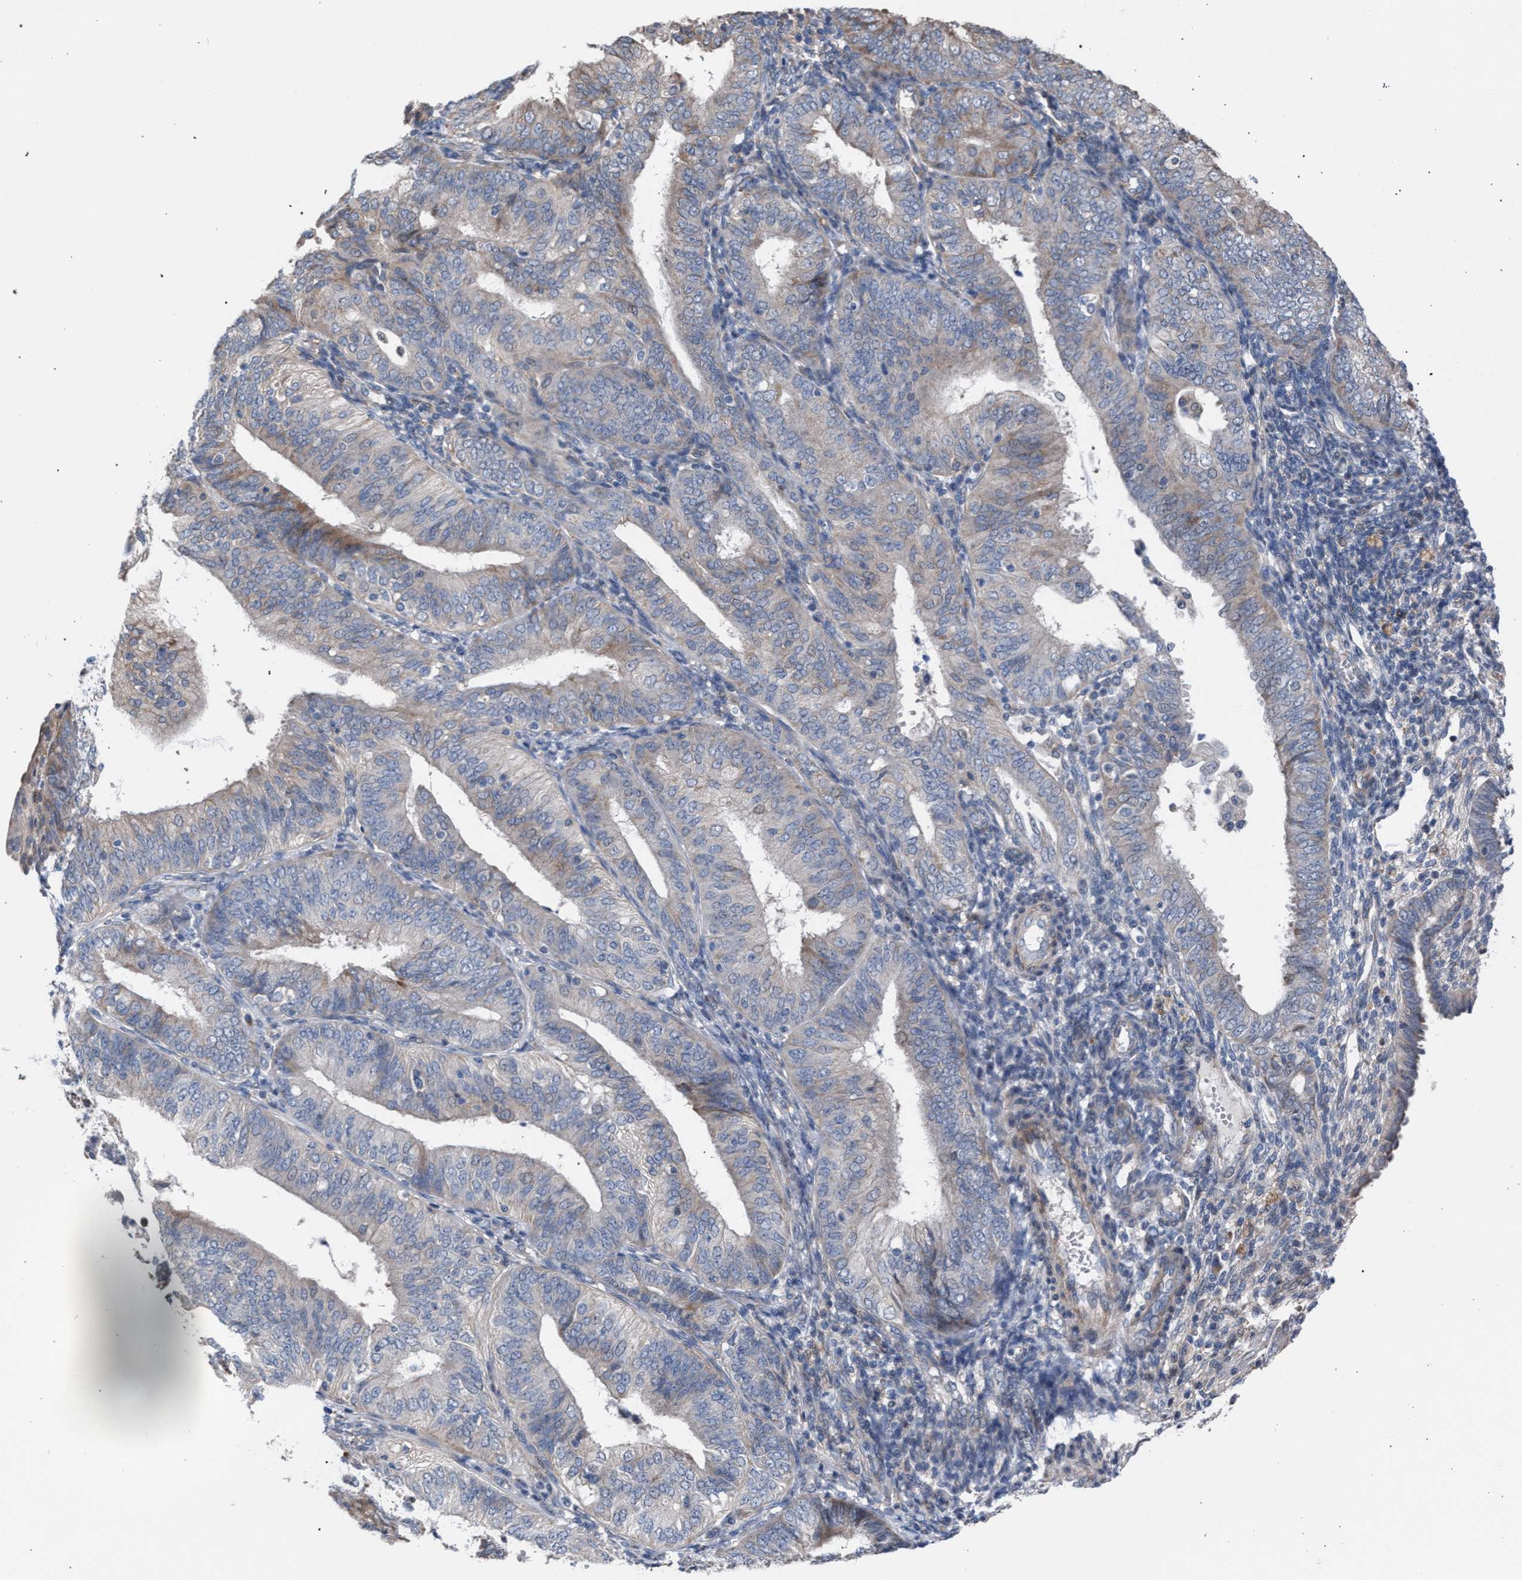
{"staining": {"intensity": "weak", "quantity": "<25%", "location": "cytoplasmic/membranous"}, "tissue": "endometrial cancer", "cell_type": "Tumor cells", "image_type": "cancer", "snomed": [{"axis": "morphology", "description": "Adenocarcinoma, NOS"}, {"axis": "topography", "description": "Endometrium"}], "caption": "This histopathology image is of adenocarcinoma (endometrial) stained with IHC to label a protein in brown with the nuclei are counter-stained blue. There is no expression in tumor cells. (Stains: DAB (3,3'-diaminobenzidine) immunohistochemistry (IHC) with hematoxylin counter stain, Microscopy: brightfield microscopy at high magnification).", "gene": "RNF135", "patient": {"sex": "female", "age": 58}}